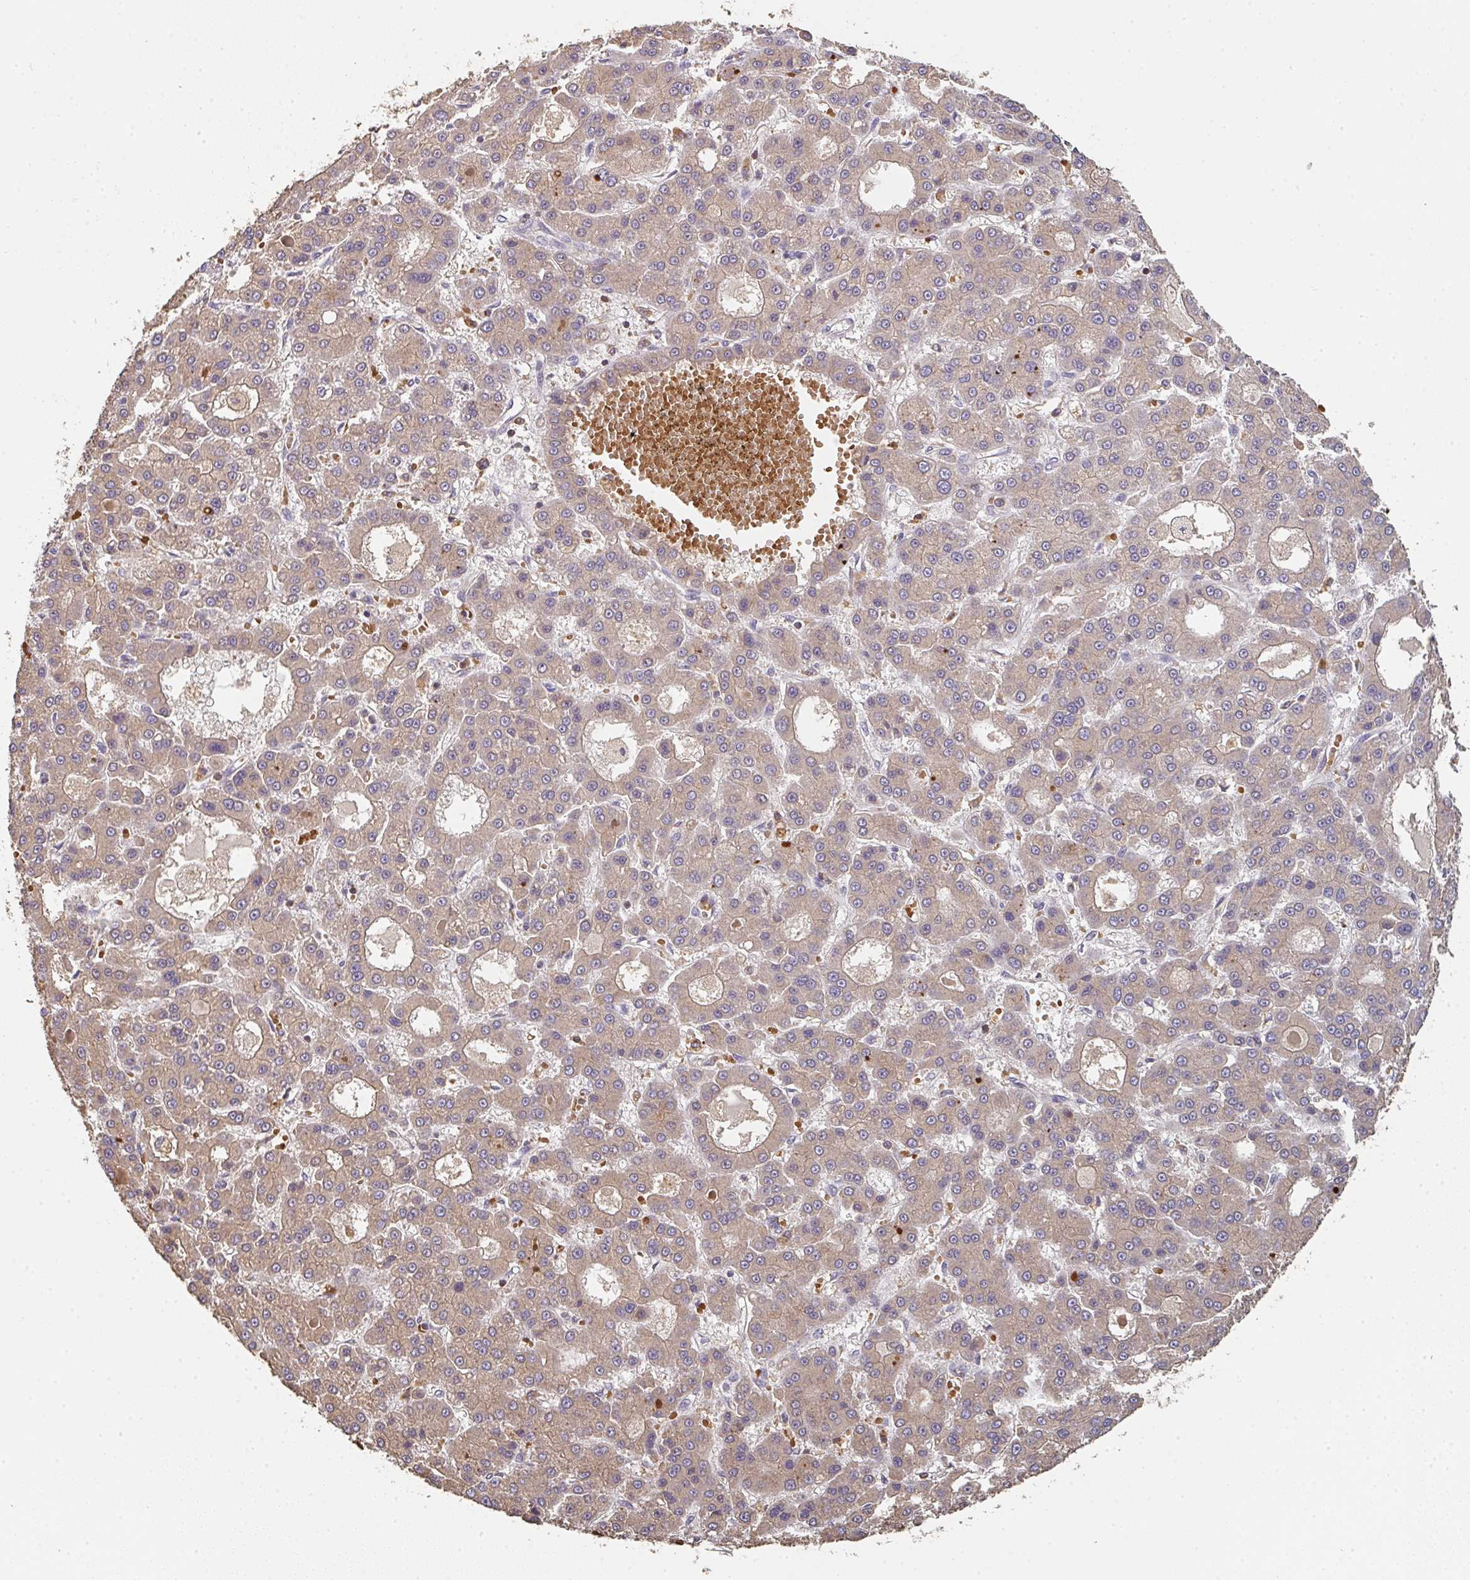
{"staining": {"intensity": "weak", "quantity": ">75%", "location": "cytoplasmic/membranous"}, "tissue": "liver cancer", "cell_type": "Tumor cells", "image_type": "cancer", "snomed": [{"axis": "morphology", "description": "Carcinoma, Hepatocellular, NOS"}, {"axis": "topography", "description": "Liver"}], "caption": "Liver hepatocellular carcinoma was stained to show a protein in brown. There is low levels of weak cytoplasmic/membranous positivity in approximately >75% of tumor cells.", "gene": "POLG", "patient": {"sex": "male", "age": 70}}